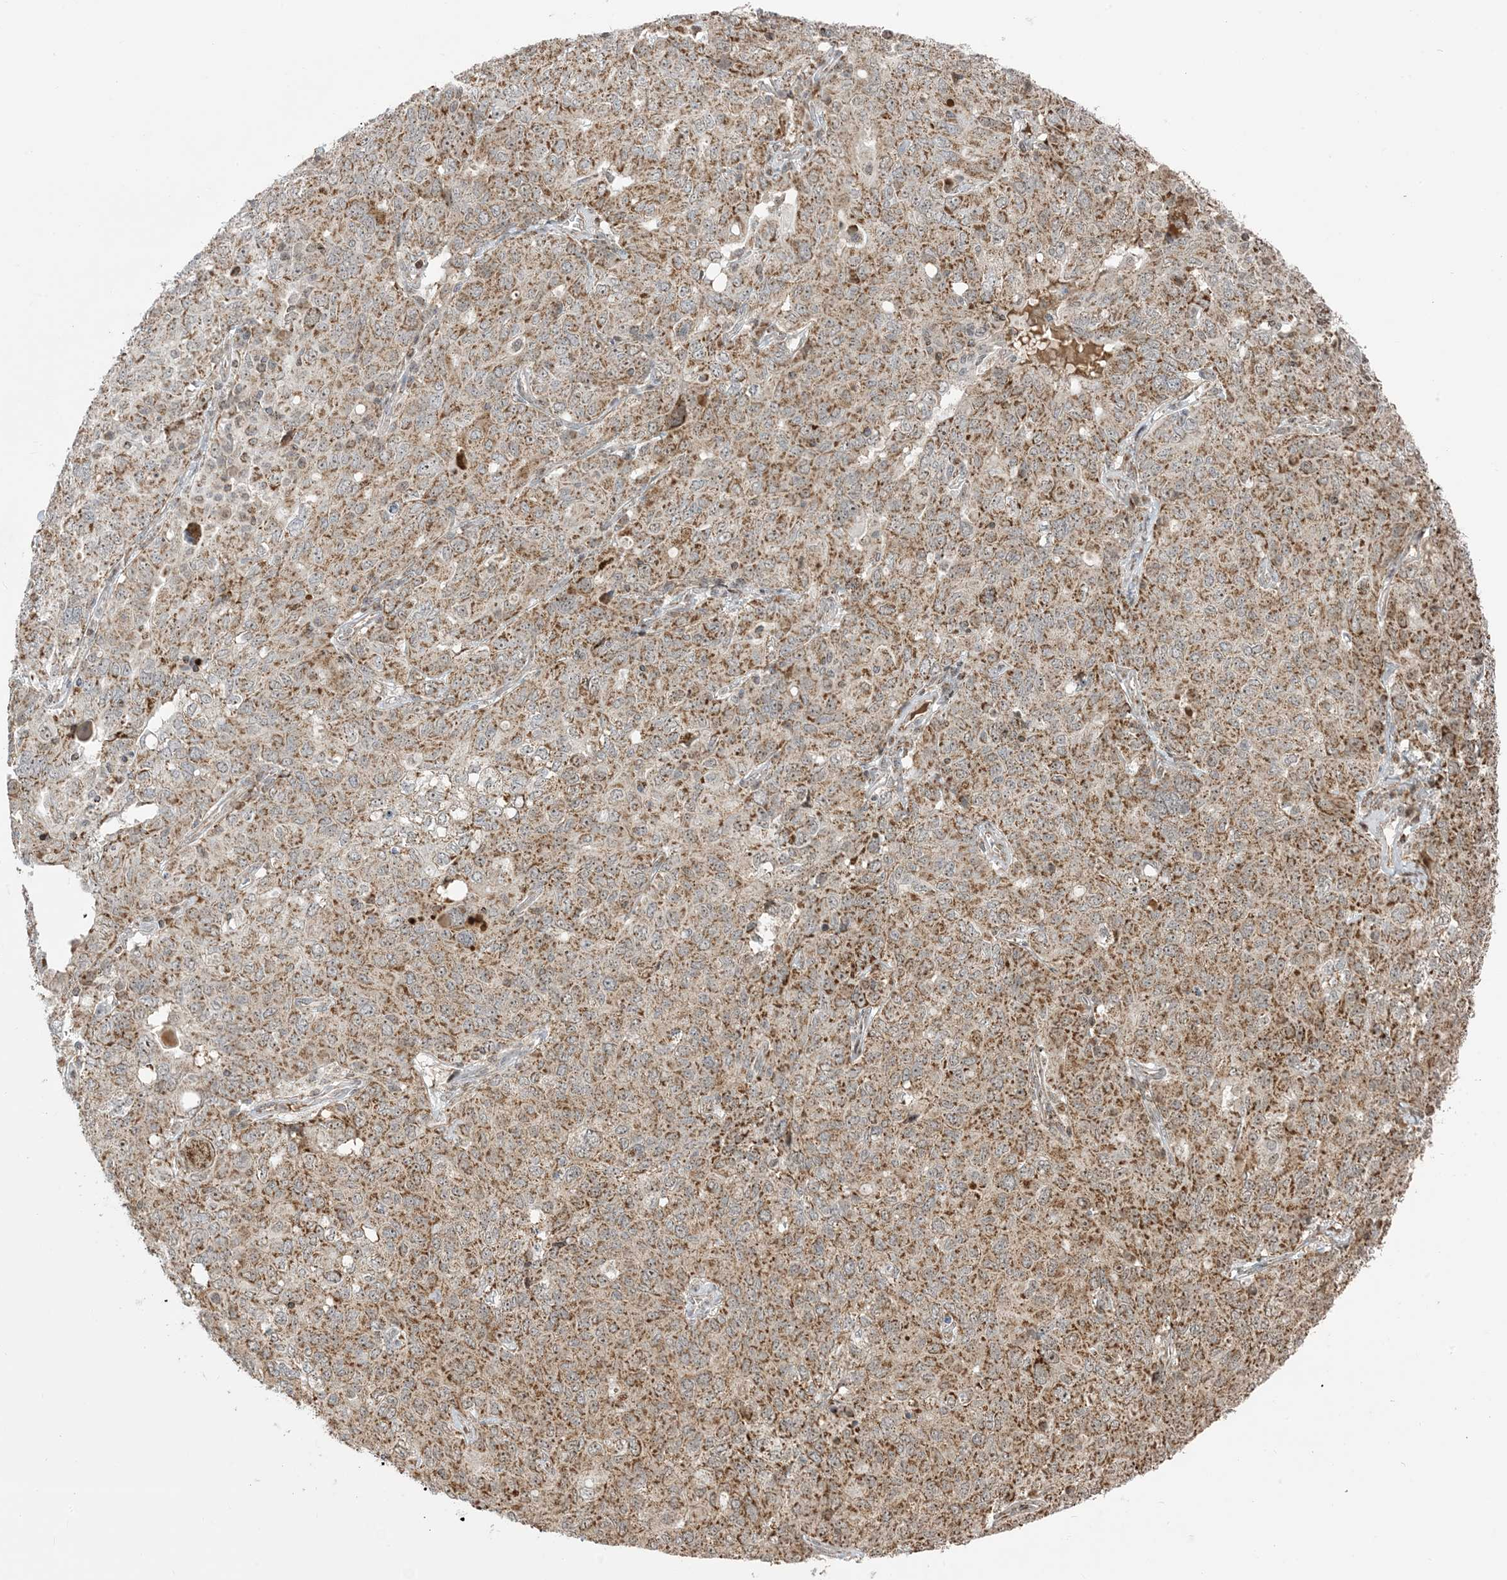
{"staining": {"intensity": "moderate", "quantity": ">75%", "location": "cytoplasmic/membranous,nuclear"}, "tissue": "ovarian cancer", "cell_type": "Tumor cells", "image_type": "cancer", "snomed": [{"axis": "morphology", "description": "Carcinoma, endometroid"}, {"axis": "topography", "description": "Ovary"}], "caption": "Ovarian endometroid carcinoma stained with a protein marker demonstrates moderate staining in tumor cells.", "gene": "MAPKBP1", "patient": {"sex": "female", "age": 62}}